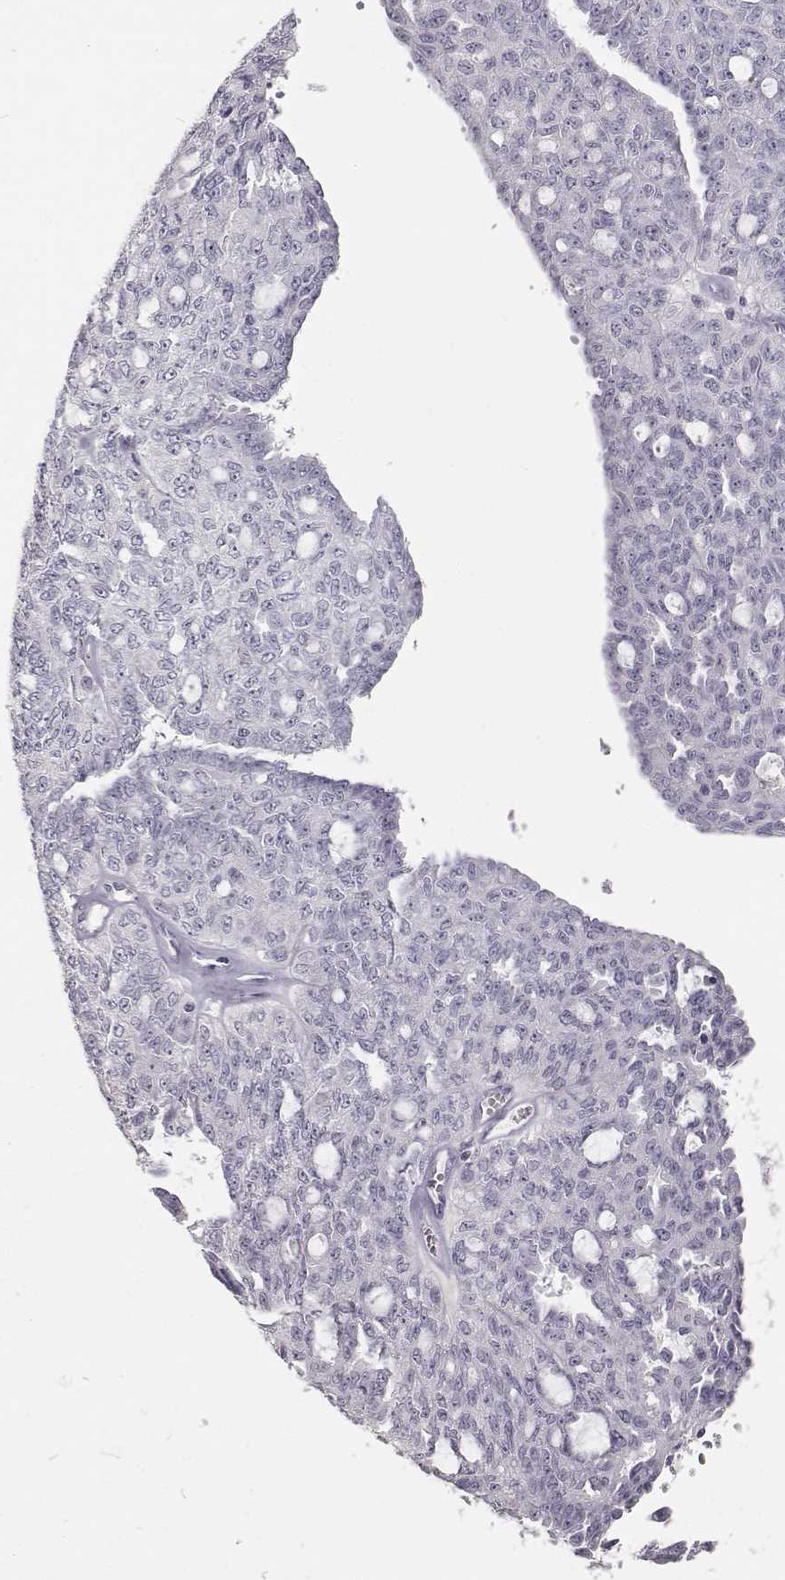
{"staining": {"intensity": "negative", "quantity": "none", "location": "none"}, "tissue": "ovarian cancer", "cell_type": "Tumor cells", "image_type": "cancer", "snomed": [{"axis": "morphology", "description": "Cystadenocarcinoma, serous, NOS"}, {"axis": "topography", "description": "Ovary"}], "caption": "Protein analysis of serous cystadenocarcinoma (ovarian) demonstrates no significant expression in tumor cells. (DAB (3,3'-diaminobenzidine) immunohistochemistry, high magnification).", "gene": "TKTL1", "patient": {"sex": "female", "age": 71}}